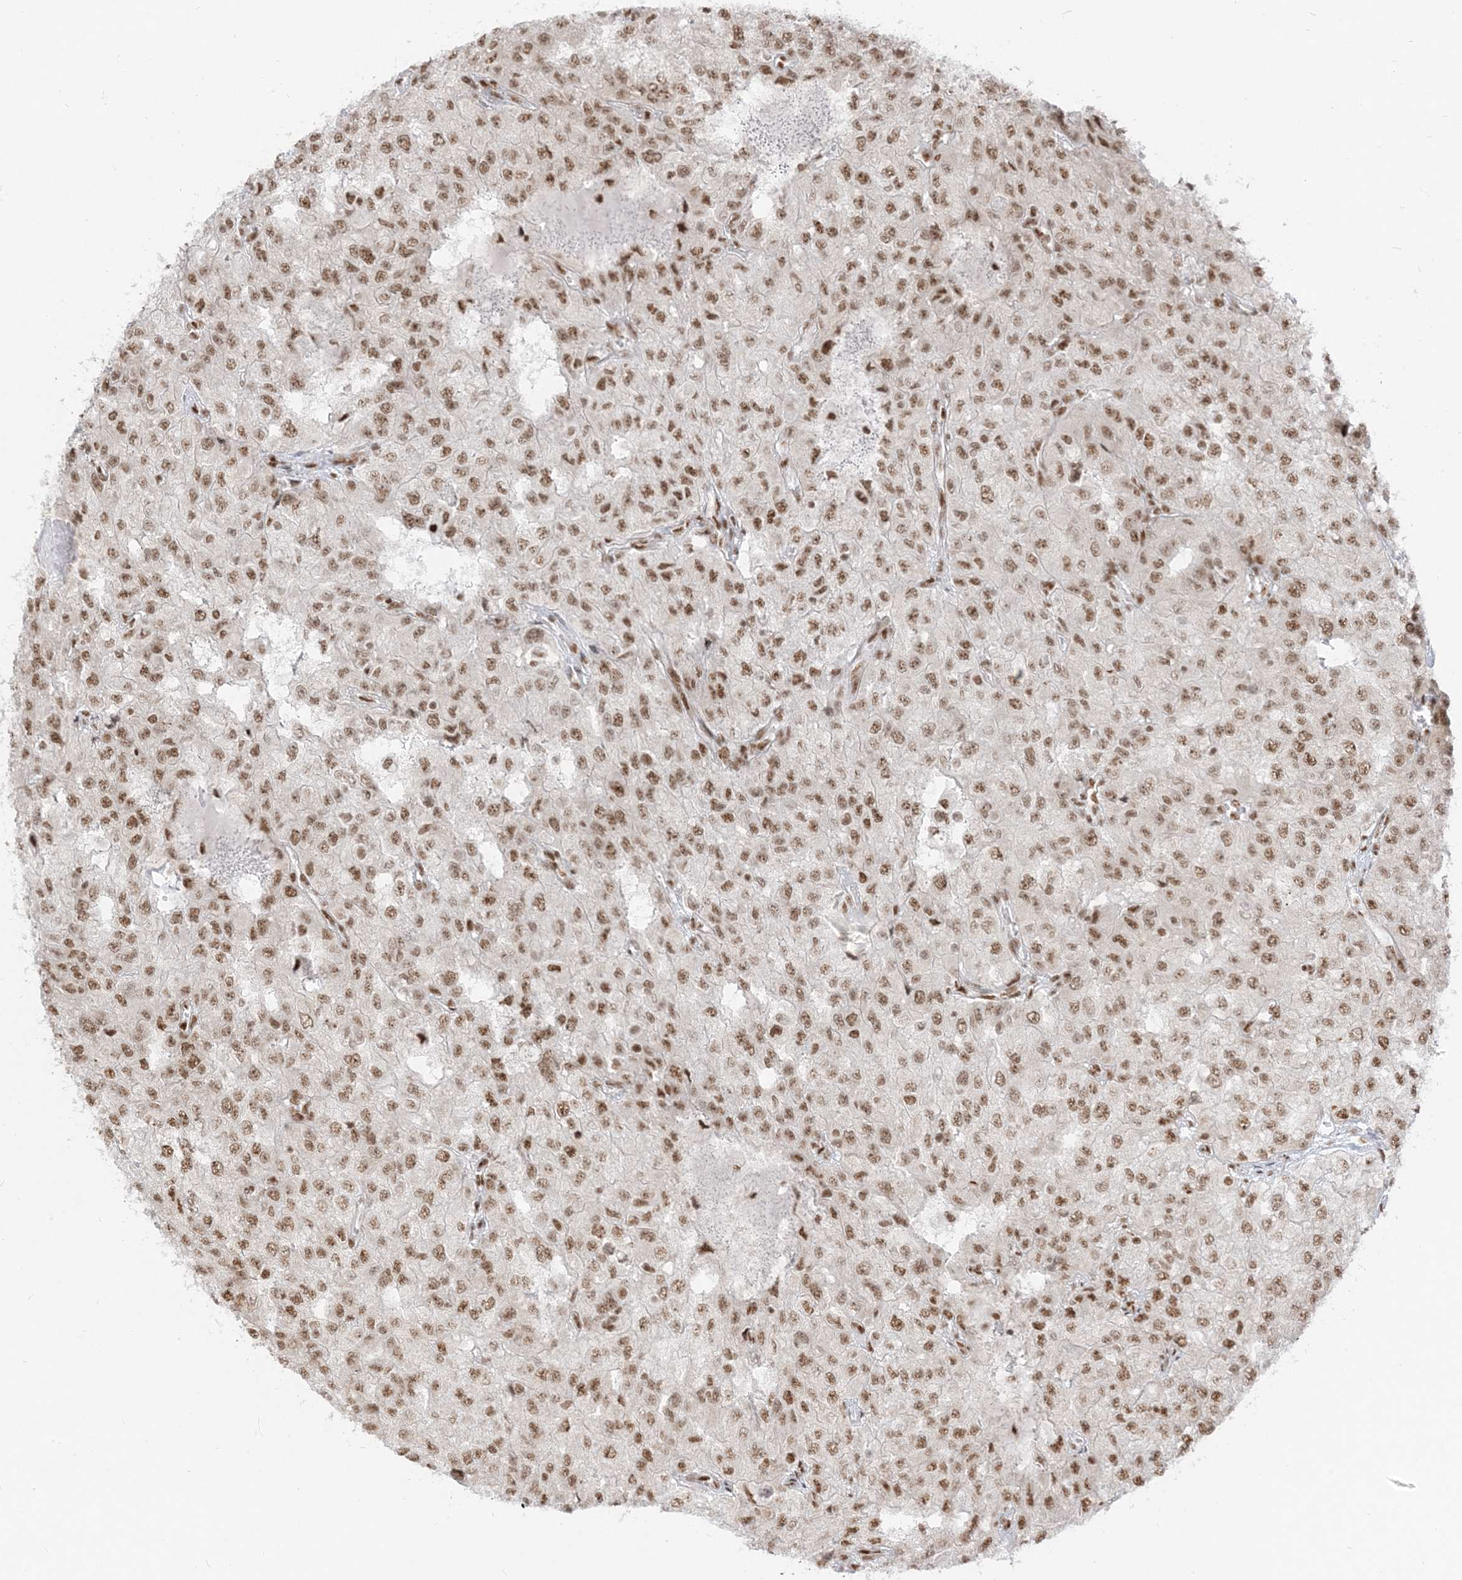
{"staining": {"intensity": "moderate", "quantity": ">75%", "location": "nuclear"}, "tissue": "renal cancer", "cell_type": "Tumor cells", "image_type": "cancer", "snomed": [{"axis": "morphology", "description": "Adenocarcinoma, NOS"}, {"axis": "topography", "description": "Kidney"}], "caption": "This is a micrograph of immunohistochemistry staining of renal adenocarcinoma, which shows moderate positivity in the nuclear of tumor cells.", "gene": "ARGLU1", "patient": {"sex": "female", "age": 54}}